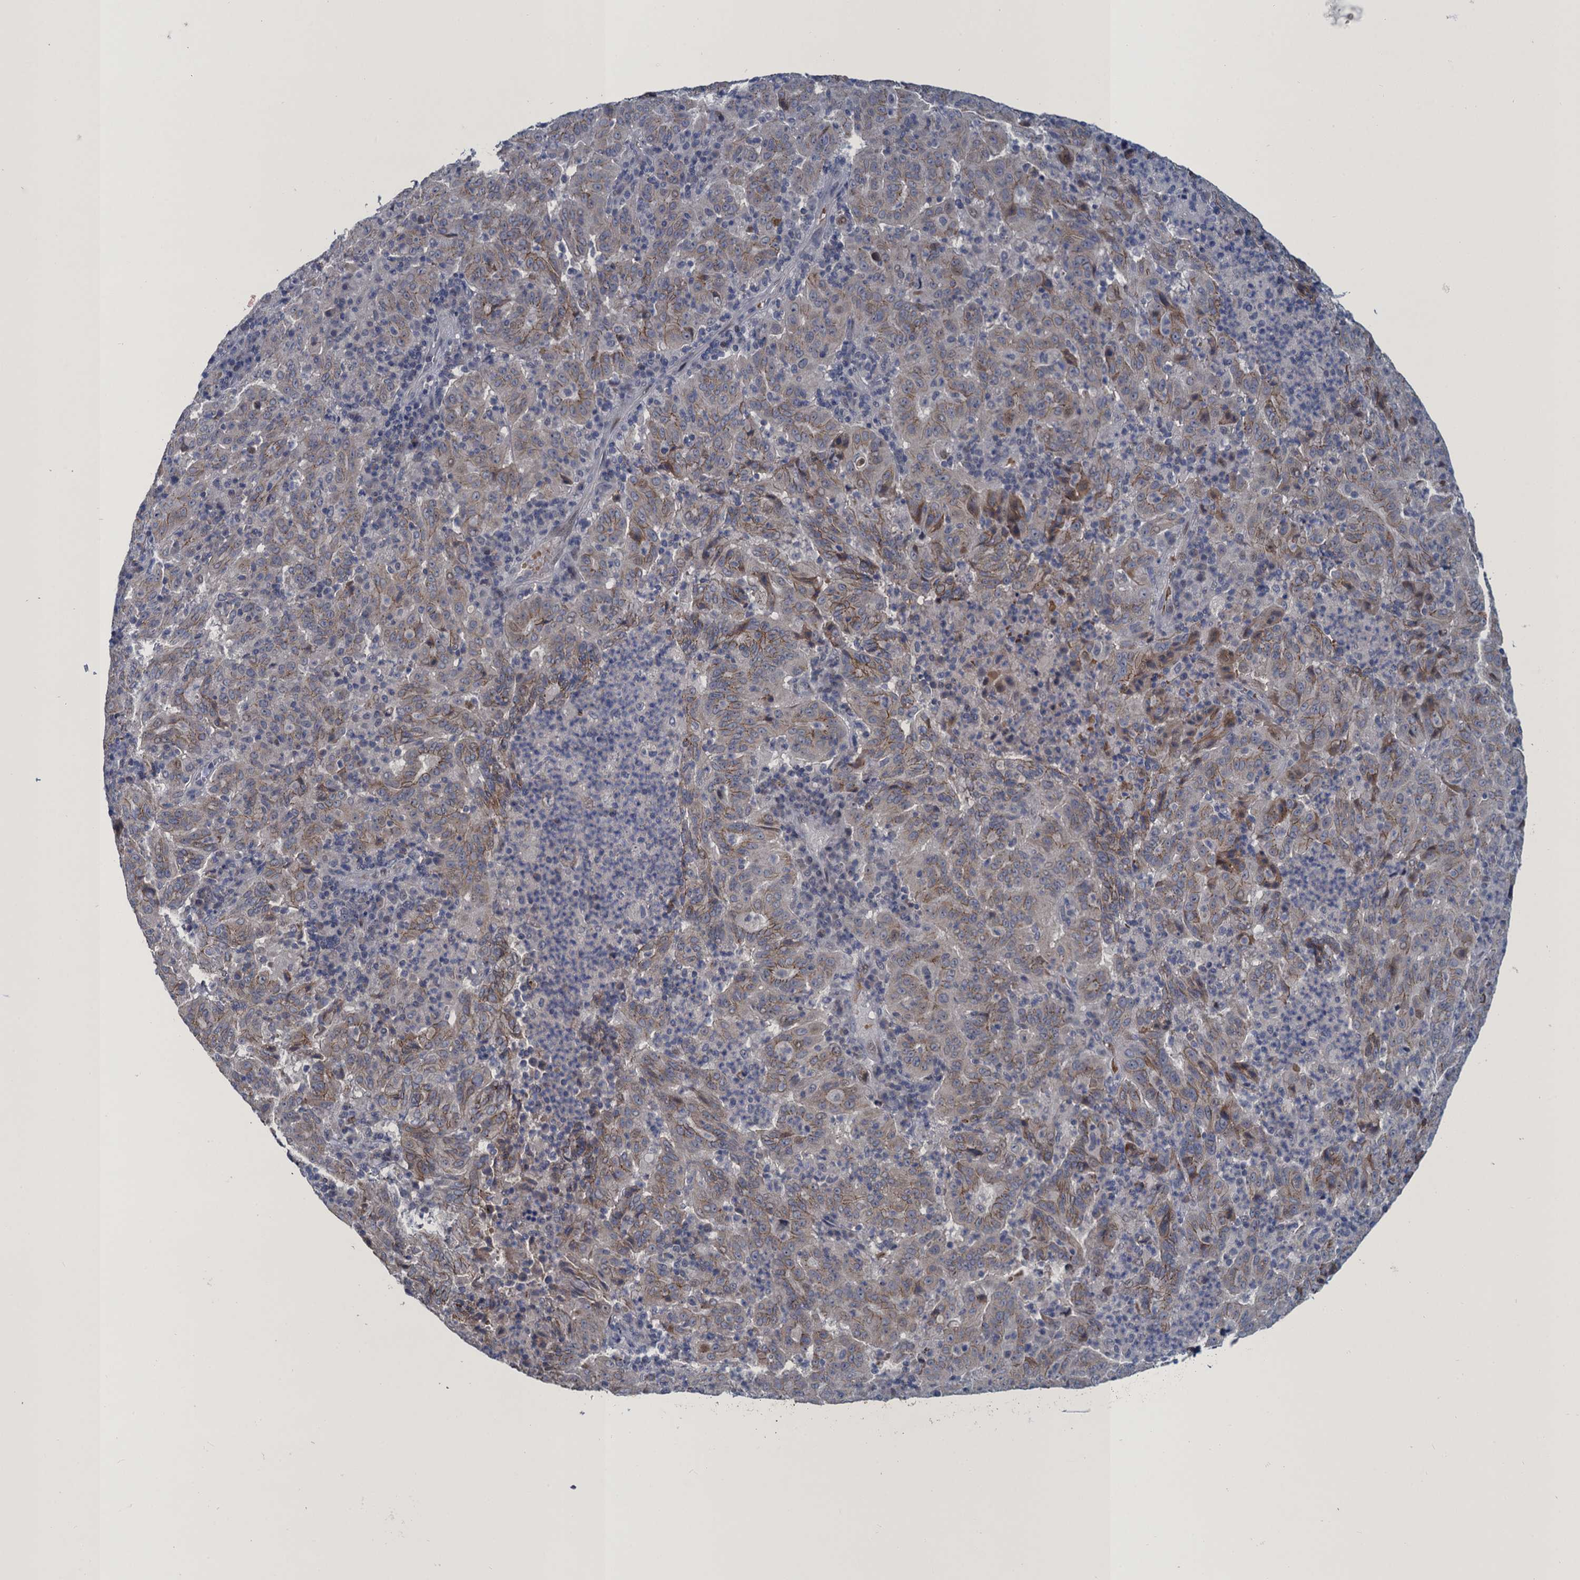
{"staining": {"intensity": "weak", "quantity": "25%-75%", "location": "cytoplasmic/membranous"}, "tissue": "pancreatic cancer", "cell_type": "Tumor cells", "image_type": "cancer", "snomed": [{"axis": "morphology", "description": "Adenocarcinoma, NOS"}, {"axis": "topography", "description": "Pancreas"}], "caption": "Immunohistochemical staining of pancreatic adenocarcinoma exhibits weak cytoplasmic/membranous protein expression in approximately 25%-75% of tumor cells.", "gene": "ATOSA", "patient": {"sex": "male", "age": 63}}